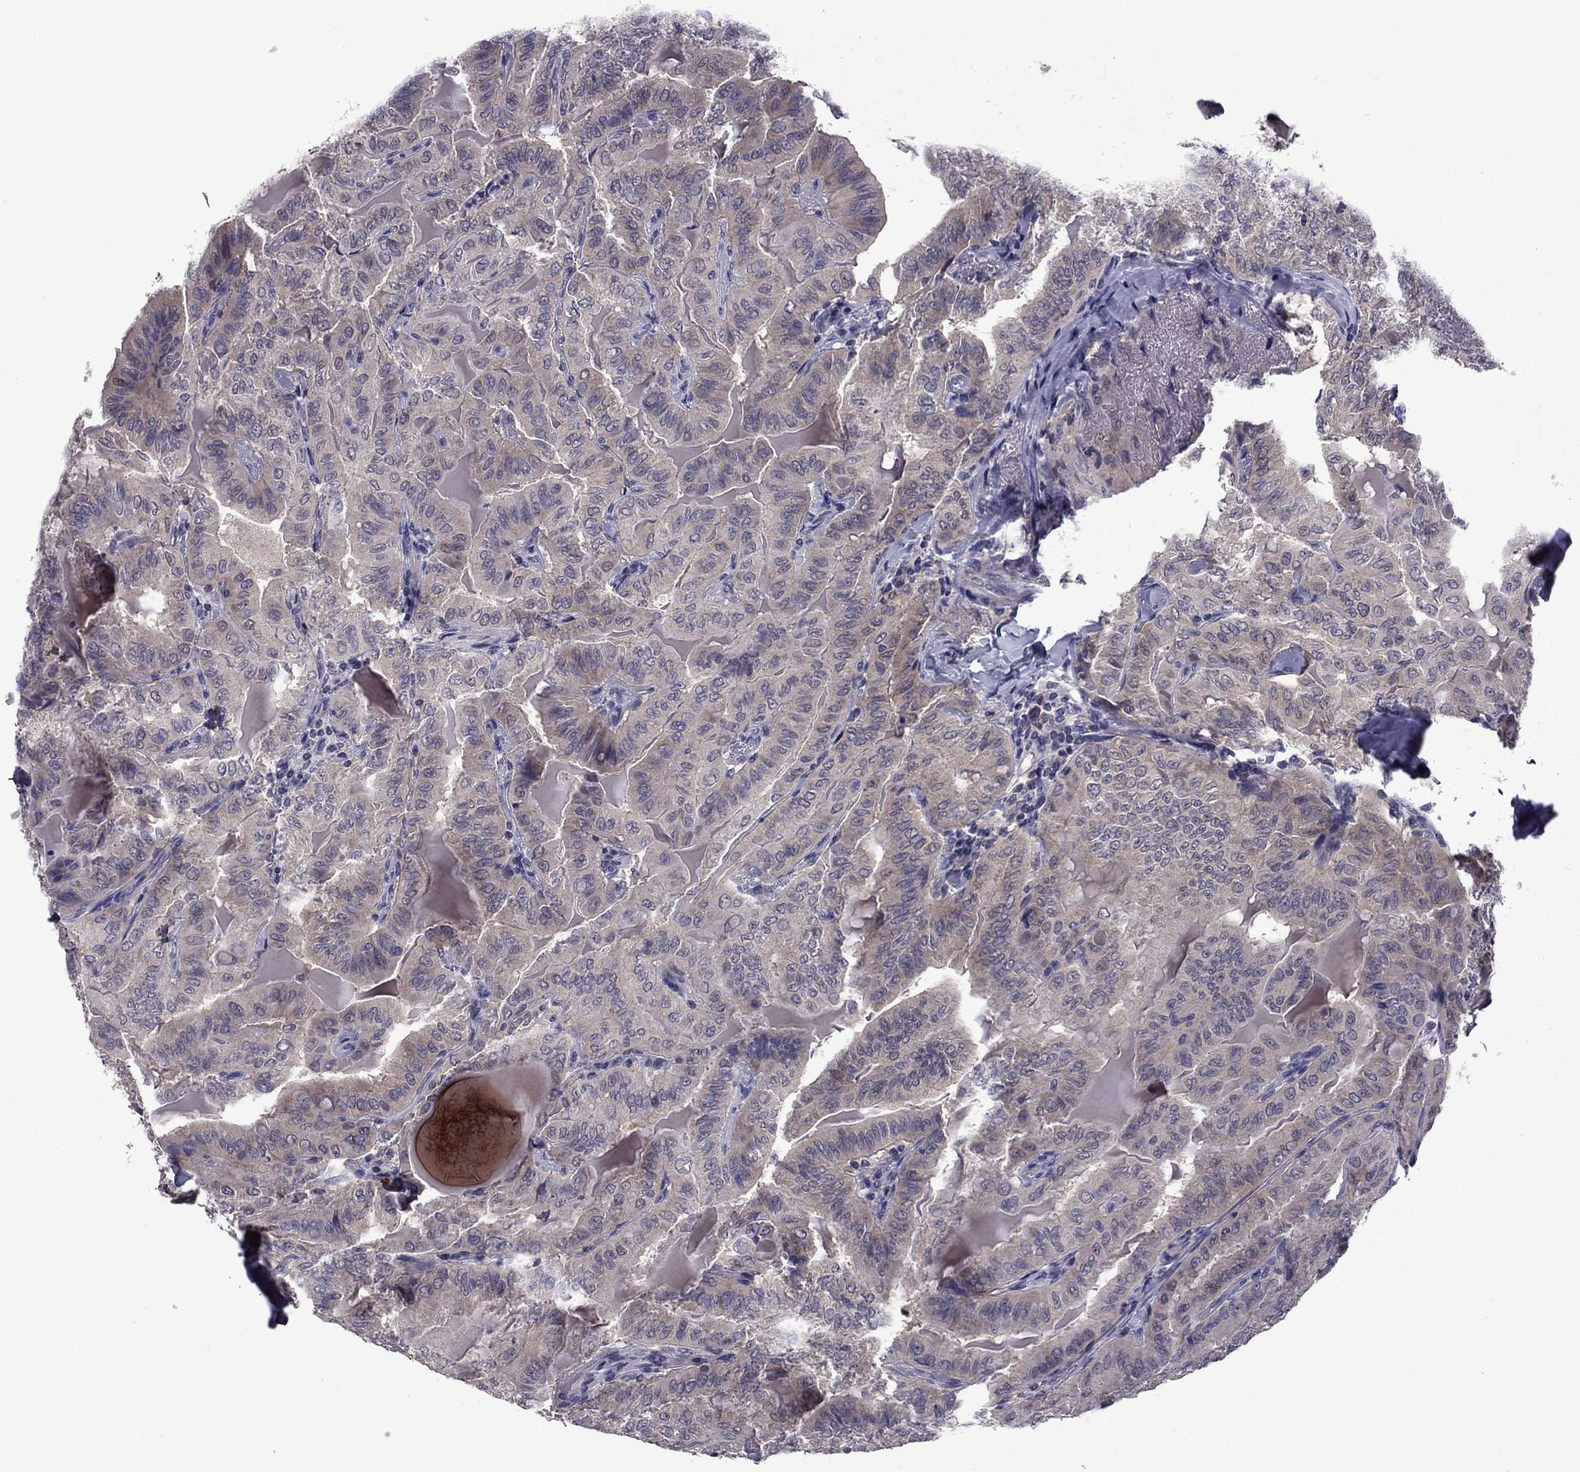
{"staining": {"intensity": "moderate", "quantity": "<25%", "location": "cytoplasmic/membranous"}, "tissue": "thyroid cancer", "cell_type": "Tumor cells", "image_type": "cancer", "snomed": [{"axis": "morphology", "description": "Papillary adenocarcinoma, NOS"}, {"axis": "topography", "description": "Thyroid gland"}], "caption": "Immunohistochemistry image of papillary adenocarcinoma (thyroid) stained for a protein (brown), which displays low levels of moderate cytoplasmic/membranous positivity in about <25% of tumor cells.", "gene": "SNTA1", "patient": {"sex": "female", "age": 68}}